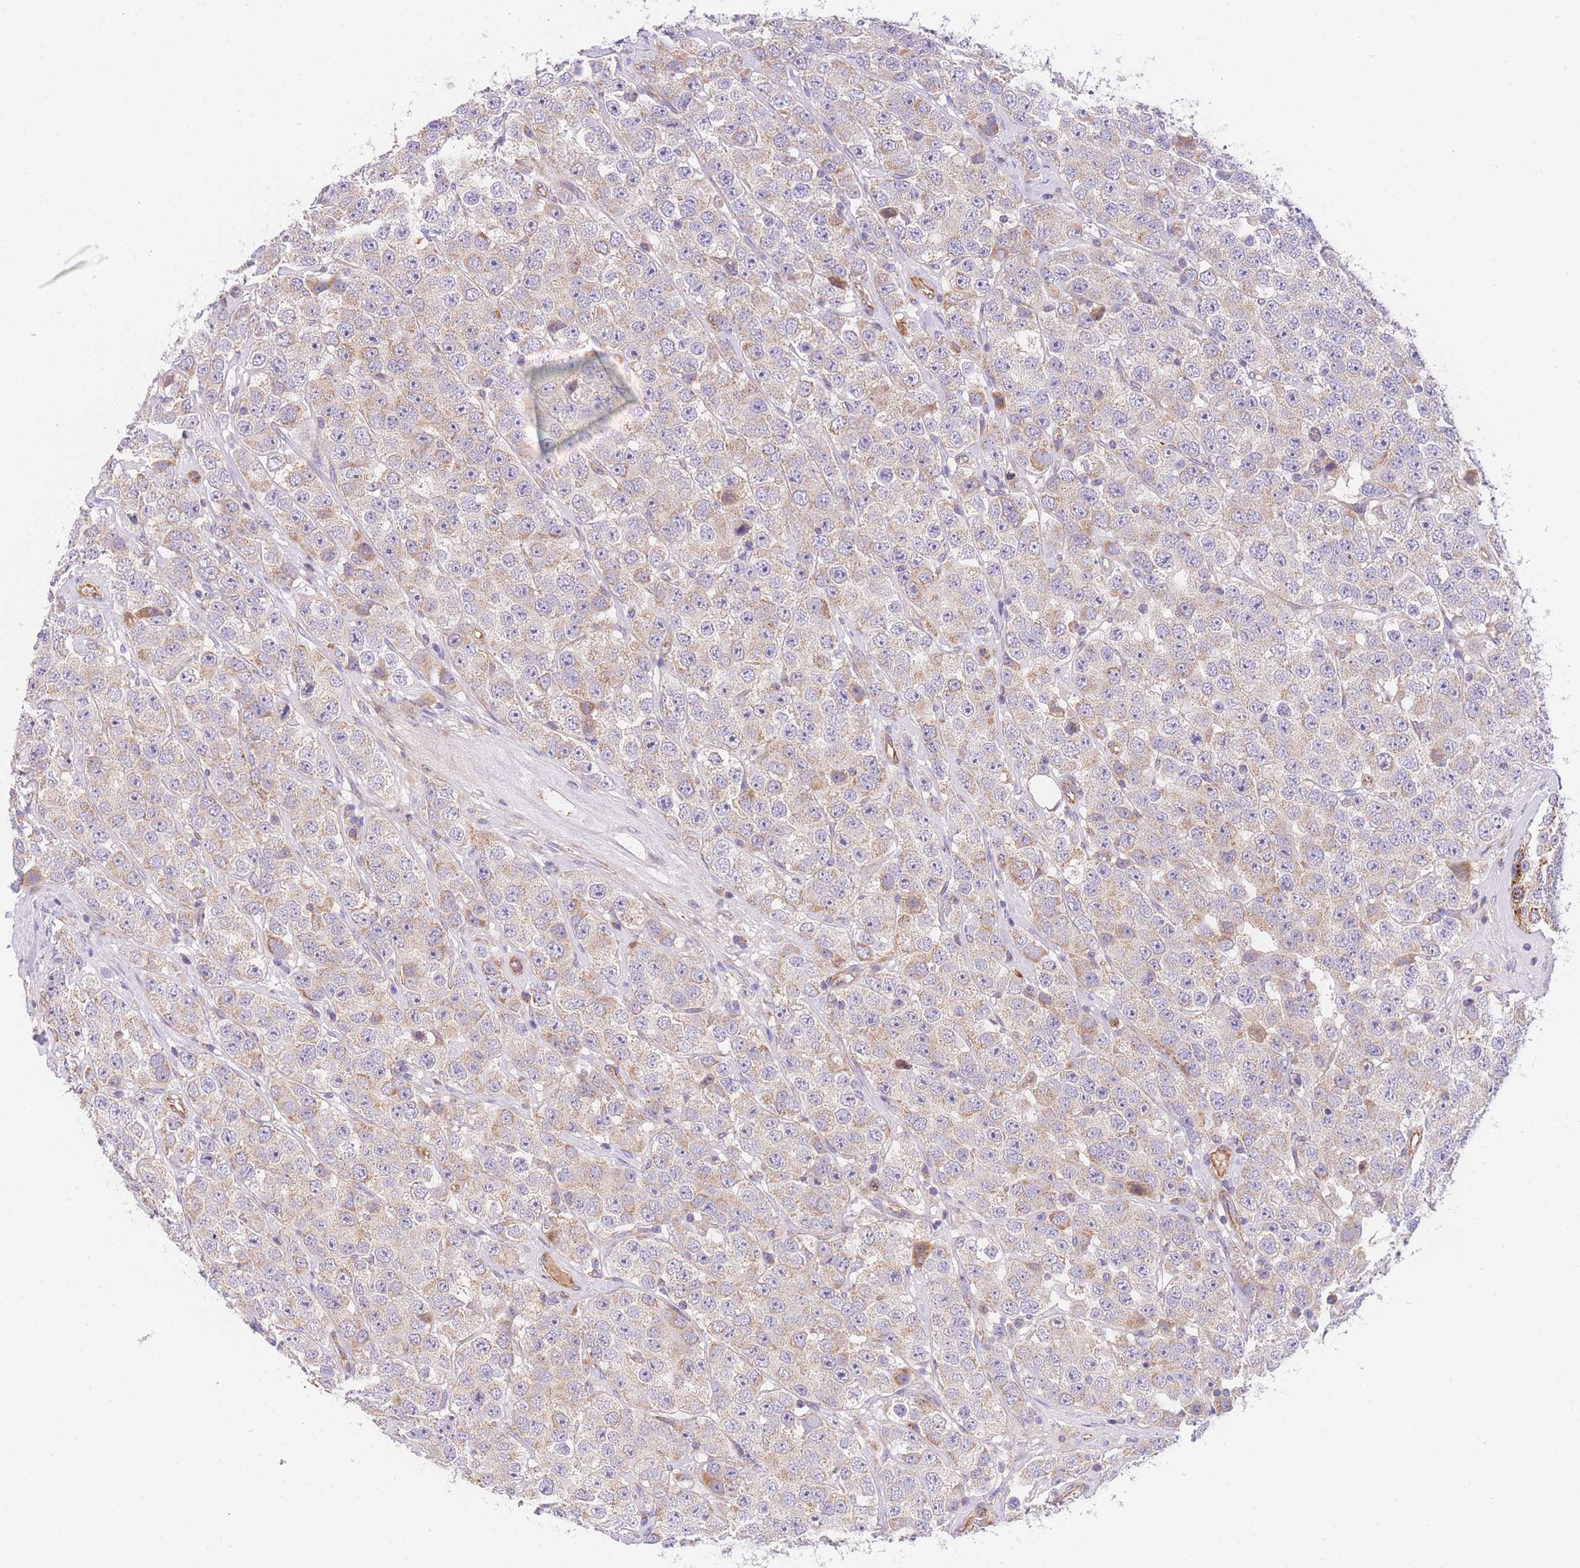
{"staining": {"intensity": "weak", "quantity": "25%-75%", "location": "cytoplasmic/membranous"}, "tissue": "testis cancer", "cell_type": "Tumor cells", "image_type": "cancer", "snomed": [{"axis": "morphology", "description": "Seminoma, NOS"}, {"axis": "topography", "description": "Testis"}], "caption": "Tumor cells exhibit low levels of weak cytoplasmic/membranous positivity in about 25%-75% of cells in seminoma (testis).", "gene": "MTRES1", "patient": {"sex": "male", "age": 28}}